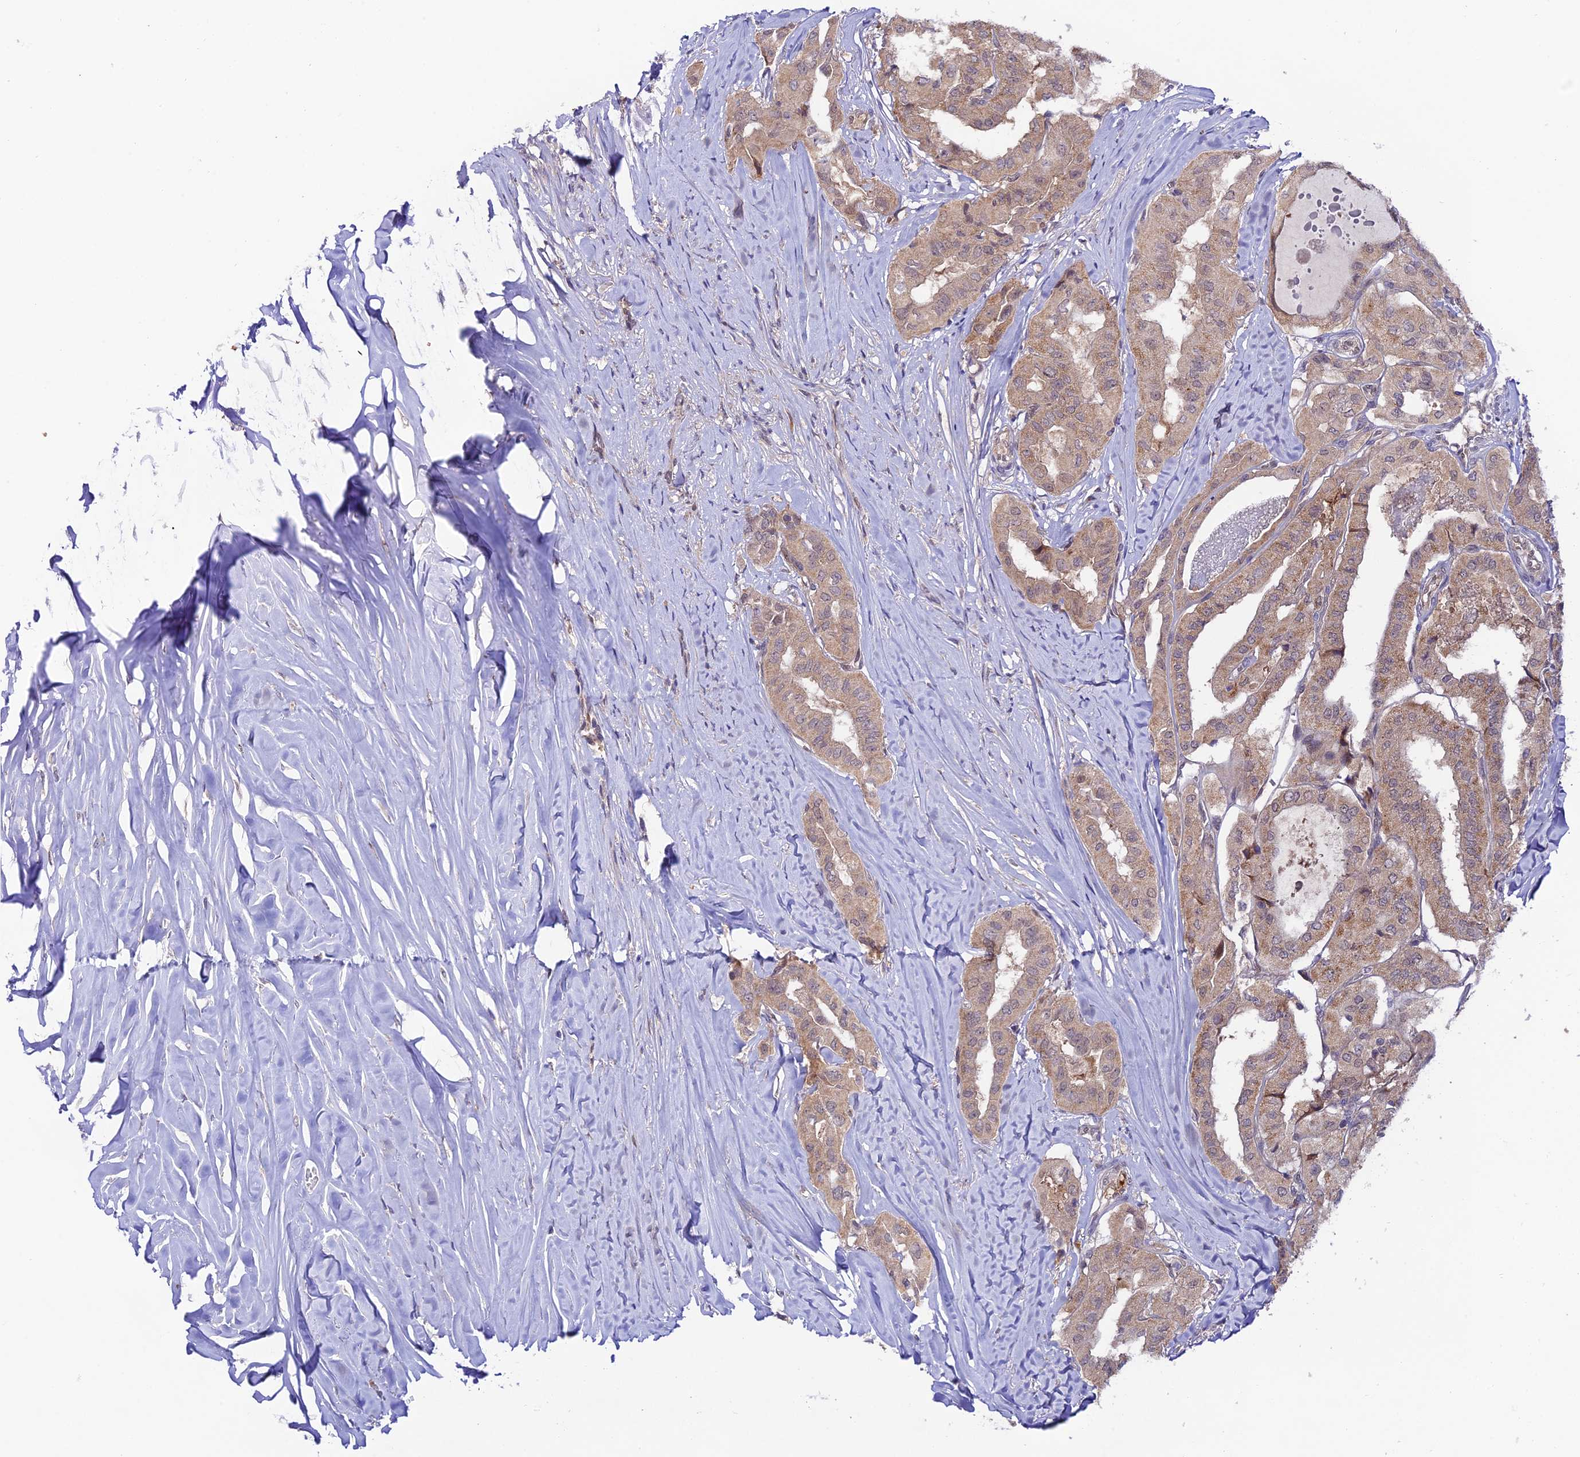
{"staining": {"intensity": "weak", "quantity": ">75%", "location": "cytoplasmic/membranous"}, "tissue": "thyroid cancer", "cell_type": "Tumor cells", "image_type": "cancer", "snomed": [{"axis": "morphology", "description": "Papillary adenocarcinoma, NOS"}, {"axis": "topography", "description": "Thyroid gland"}], "caption": "Immunohistochemical staining of human thyroid papillary adenocarcinoma shows low levels of weak cytoplasmic/membranous protein positivity in about >75% of tumor cells. The staining was performed using DAB (3,3'-diaminobenzidine), with brown indicating positive protein expression. Nuclei are stained blue with hematoxylin.", "gene": "TRIM40", "patient": {"sex": "female", "age": 59}}